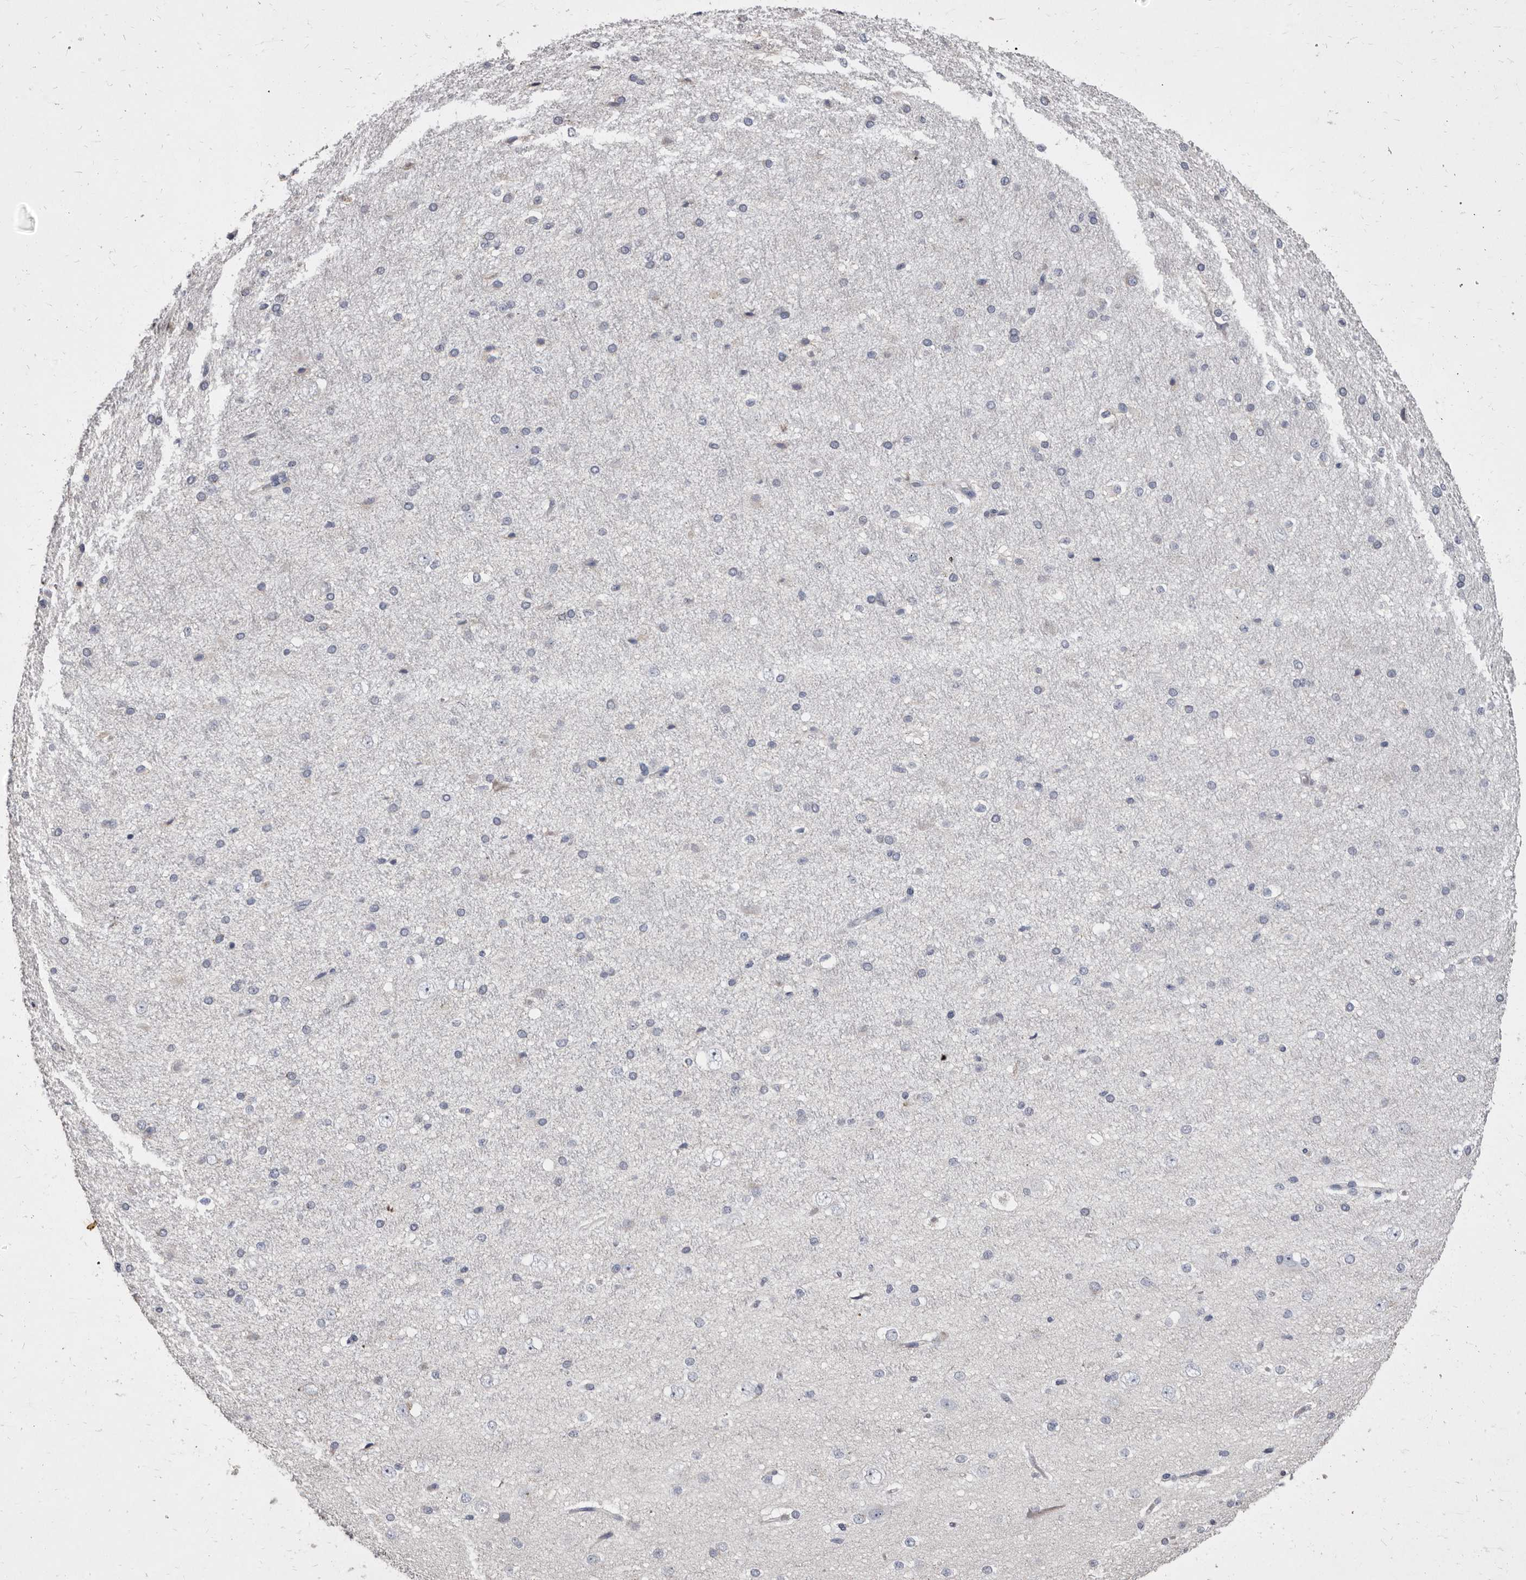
{"staining": {"intensity": "negative", "quantity": "none", "location": "none"}, "tissue": "cerebral cortex", "cell_type": "Endothelial cells", "image_type": "normal", "snomed": [{"axis": "morphology", "description": "Normal tissue, NOS"}, {"axis": "morphology", "description": "Developmental malformation"}, {"axis": "topography", "description": "Cerebral cortex"}], "caption": "The image shows no significant expression in endothelial cells of cerebral cortex. (DAB (3,3'-diaminobenzidine) immunohistochemistry, high magnification).", "gene": "CYP2E1", "patient": {"sex": "female", "age": 30}}